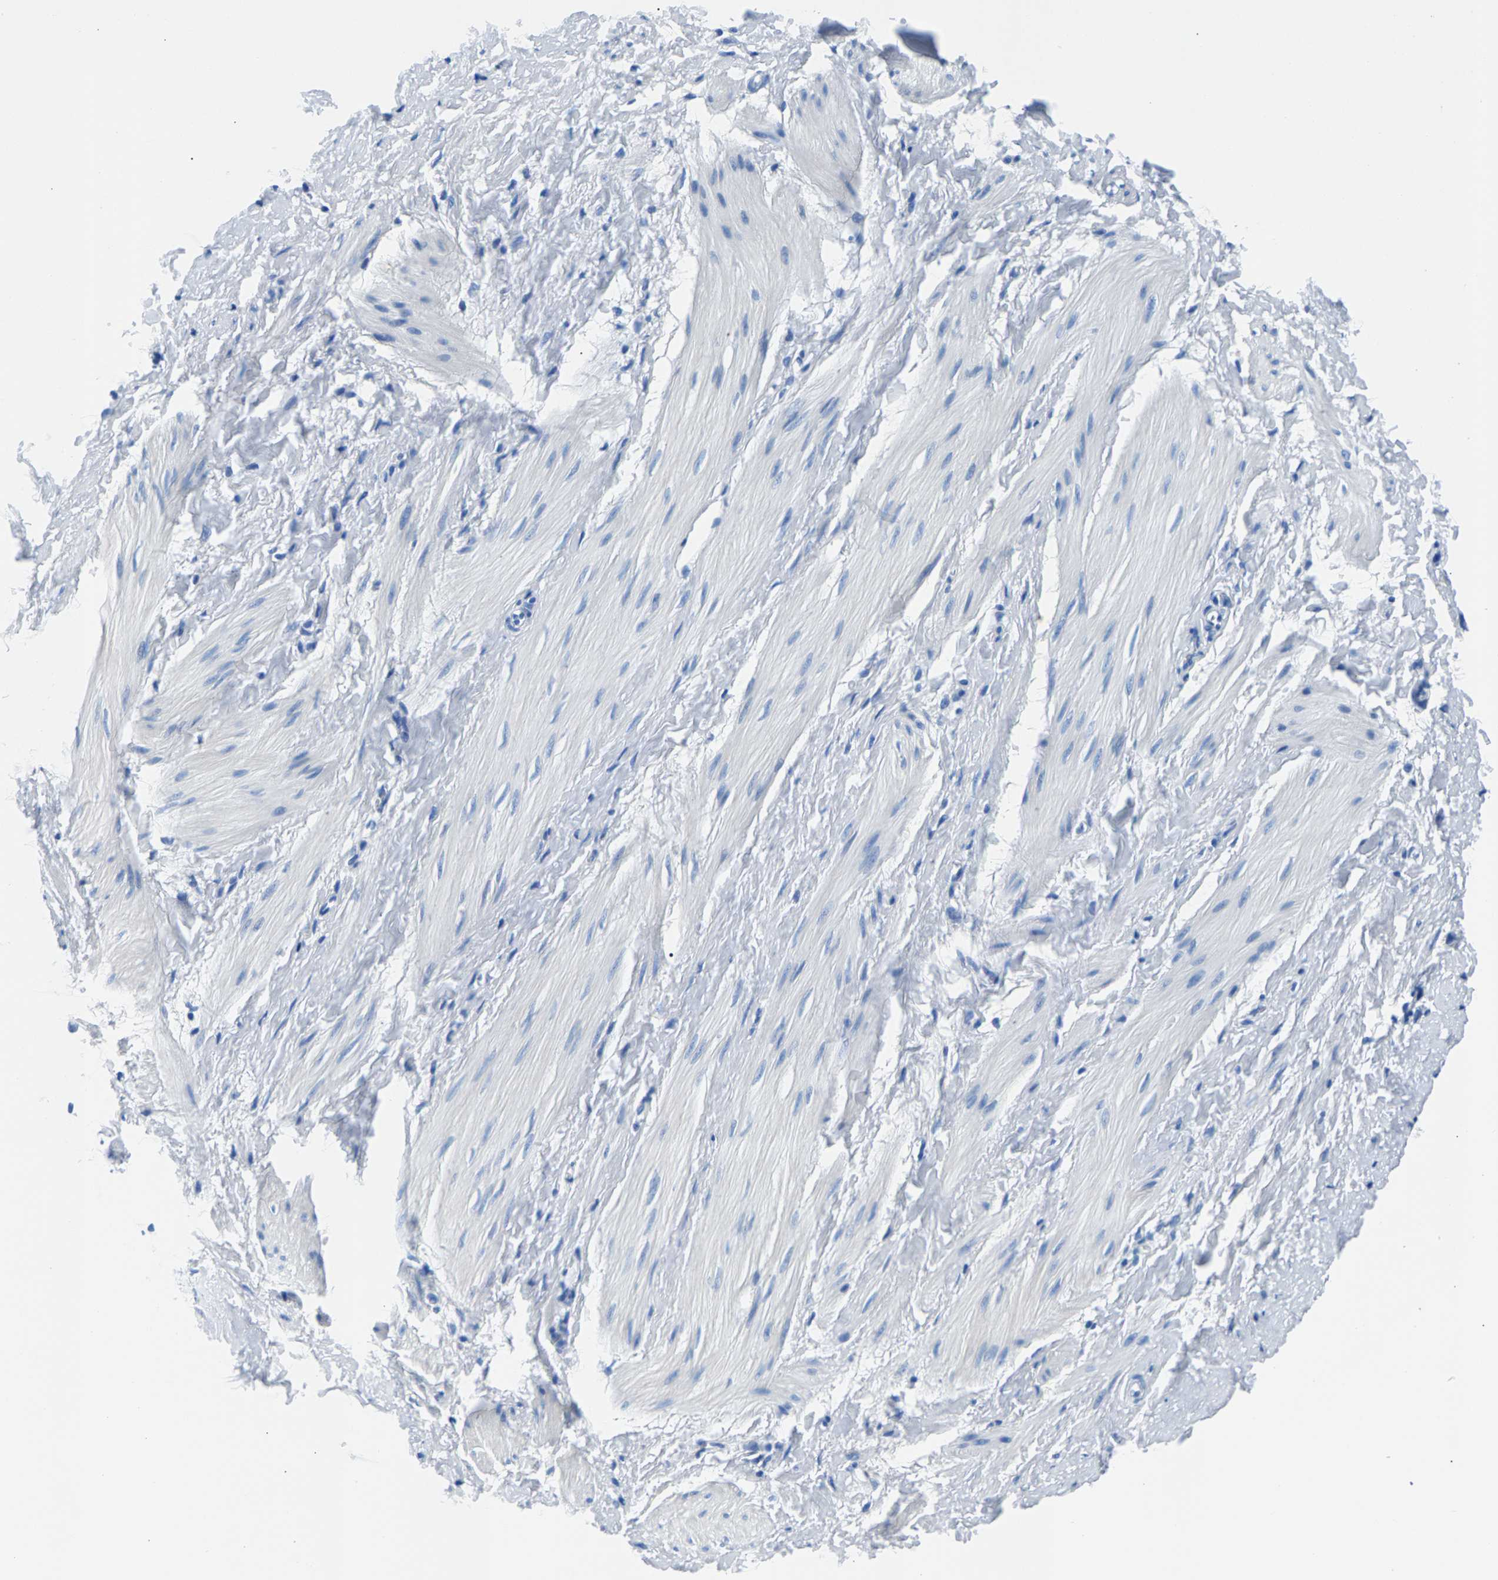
{"staining": {"intensity": "negative", "quantity": "none", "location": "none"}, "tissue": "smooth muscle", "cell_type": "Smooth muscle cells", "image_type": "normal", "snomed": [{"axis": "morphology", "description": "Normal tissue, NOS"}, {"axis": "topography", "description": "Smooth muscle"}], "caption": "The image shows no significant staining in smooth muscle cells of smooth muscle.", "gene": "CPS1", "patient": {"sex": "male", "age": 16}}